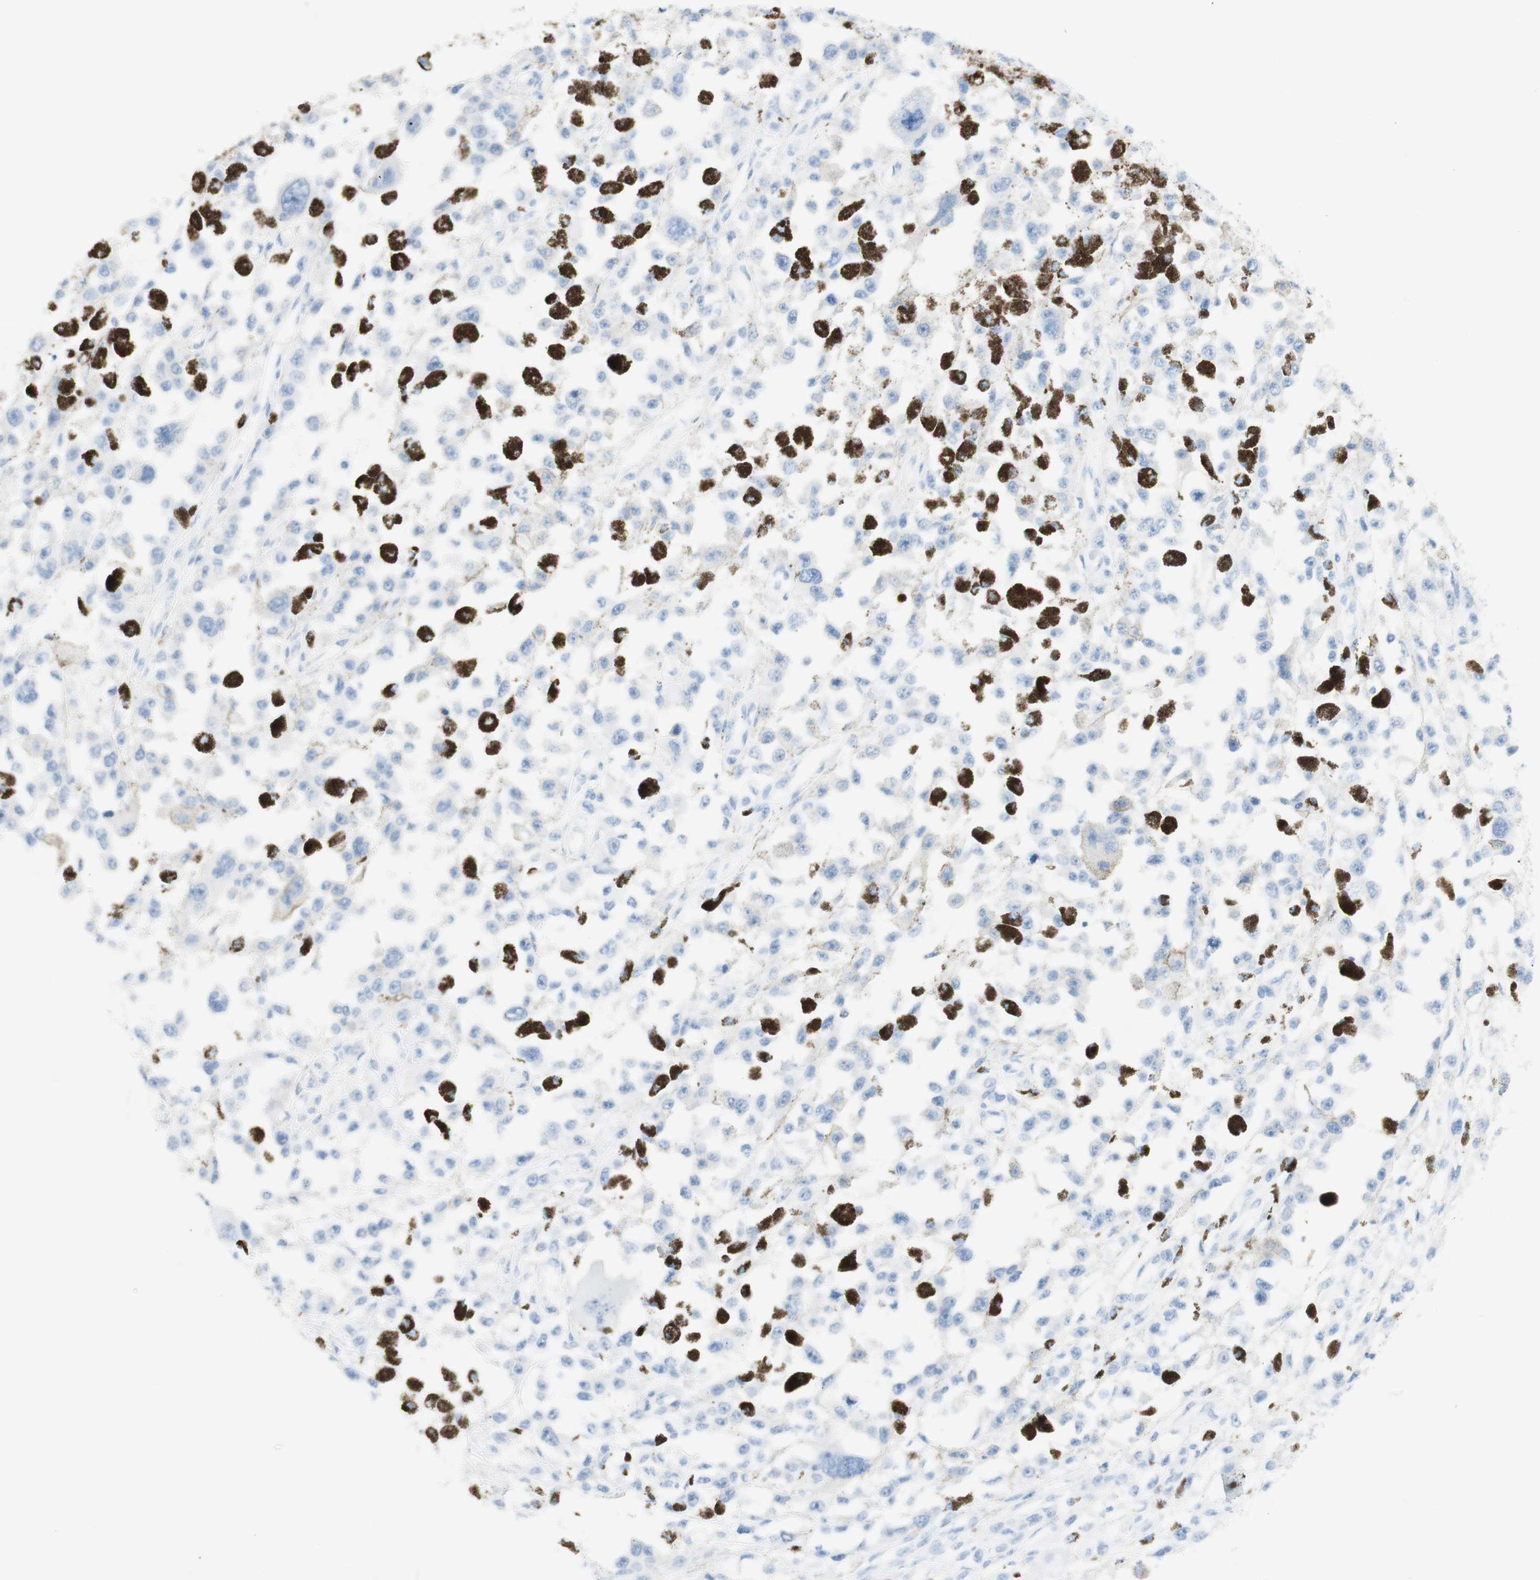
{"staining": {"intensity": "negative", "quantity": "none", "location": "none"}, "tissue": "melanoma", "cell_type": "Tumor cells", "image_type": "cancer", "snomed": [{"axis": "morphology", "description": "Malignant melanoma, Metastatic site"}, {"axis": "topography", "description": "Lymph node"}], "caption": "The immunohistochemistry (IHC) histopathology image has no significant expression in tumor cells of melanoma tissue.", "gene": "TPO", "patient": {"sex": "male", "age": 59}}